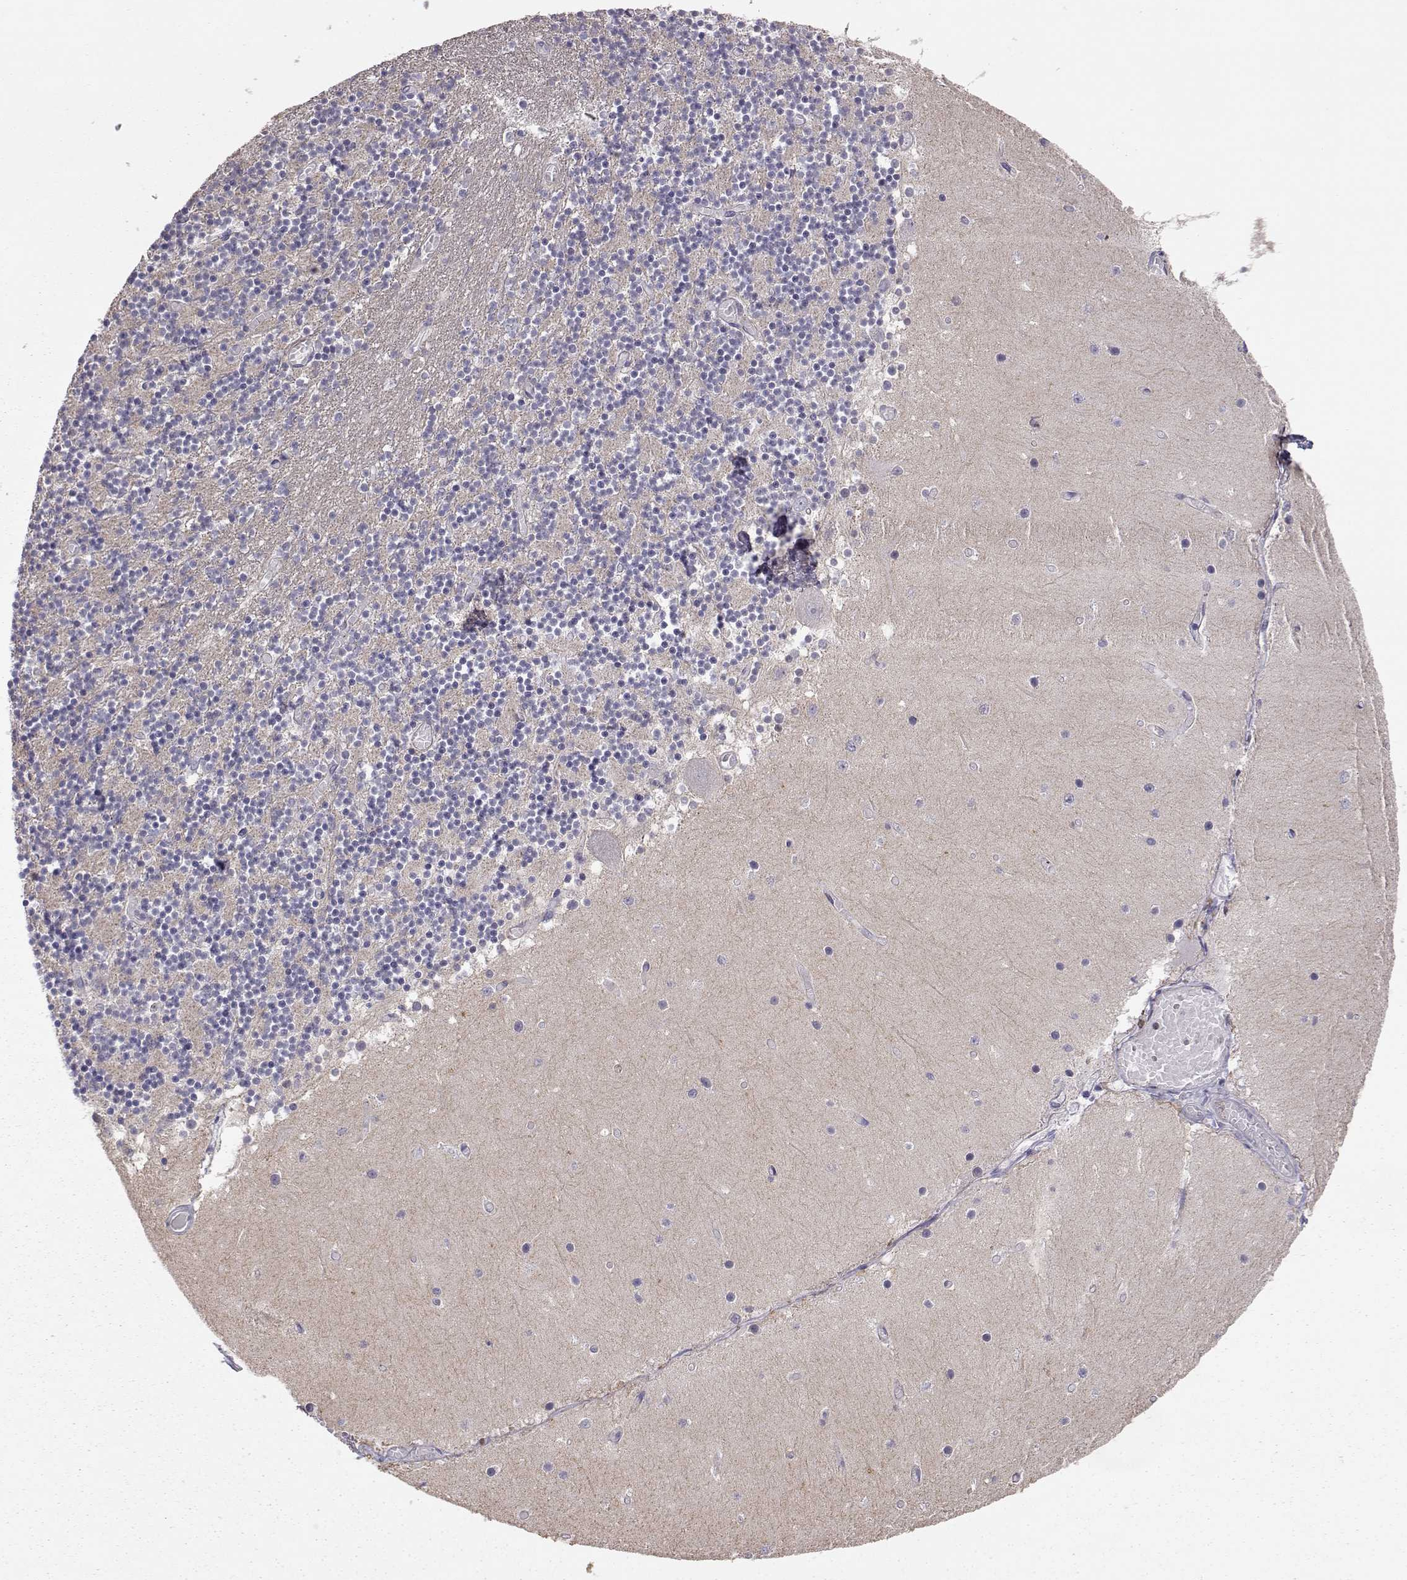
{"staining": {"intensity": "negative", "quantity": "none", "location": "none"}, "tissue": "cerebellum", "cell_type": "Cells in granular layer", "image_type": "normal", "snomed": [{"axis": "morphology", "description": "Normal tissue, NOS"}, {"axis": "topography", "description": "Cerebellum"}], "caption": "This photomicrograph is of normal cerebellum stained with immunohistochemistry to label a protein in brown with the nuclei are counter-stained blue. There is no positivity in cells in granular layer.", "gene": "NCAM2", "patient": {"sex": "female", "age": 28}}